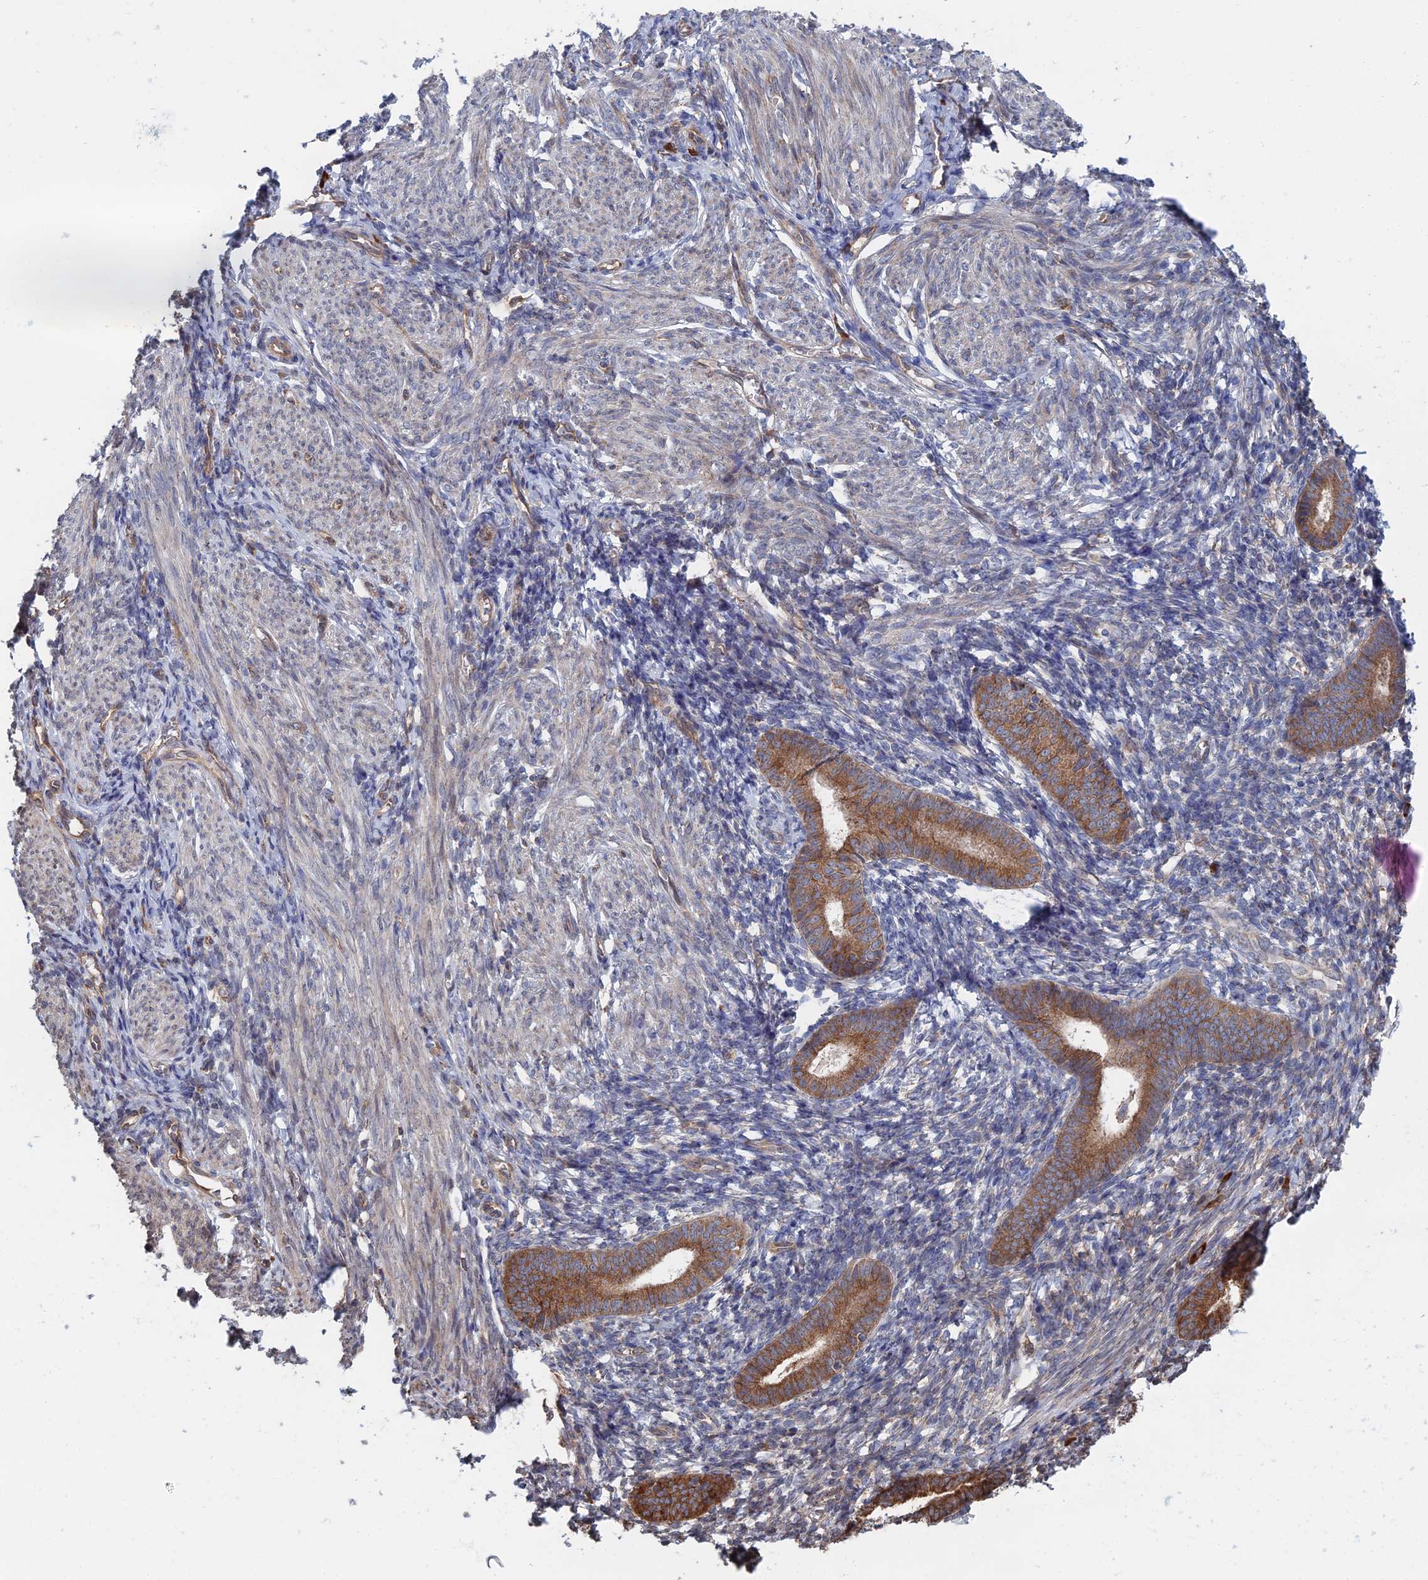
{"staining": {"intensity": "moderate", "quantity": "25%-75%", "location": "cytoplasmic/membranous"}, "tissue": "endometrium", "cell_type": "Cells in endometrial stroma", "image_type": "normal", "snomed": [{"axis": "morphology", "description": "Normal tissue, NOS"}, {"axis": "morphology", "description": "Adenocarcinoma, NOS"}, {"axis": "topography", "description": "Endometrium"}], "caption": "Protein analysis of unremarkable endometrium exhibits moderate cytoplasmic/membranous staining in about 25%-75% of cells in endometrial stroma. (DAB = brown stain, brightfield microscopy at high magnification).", "gene": "BPIFB6", "patient": {"sex": "female", "age": 57}}